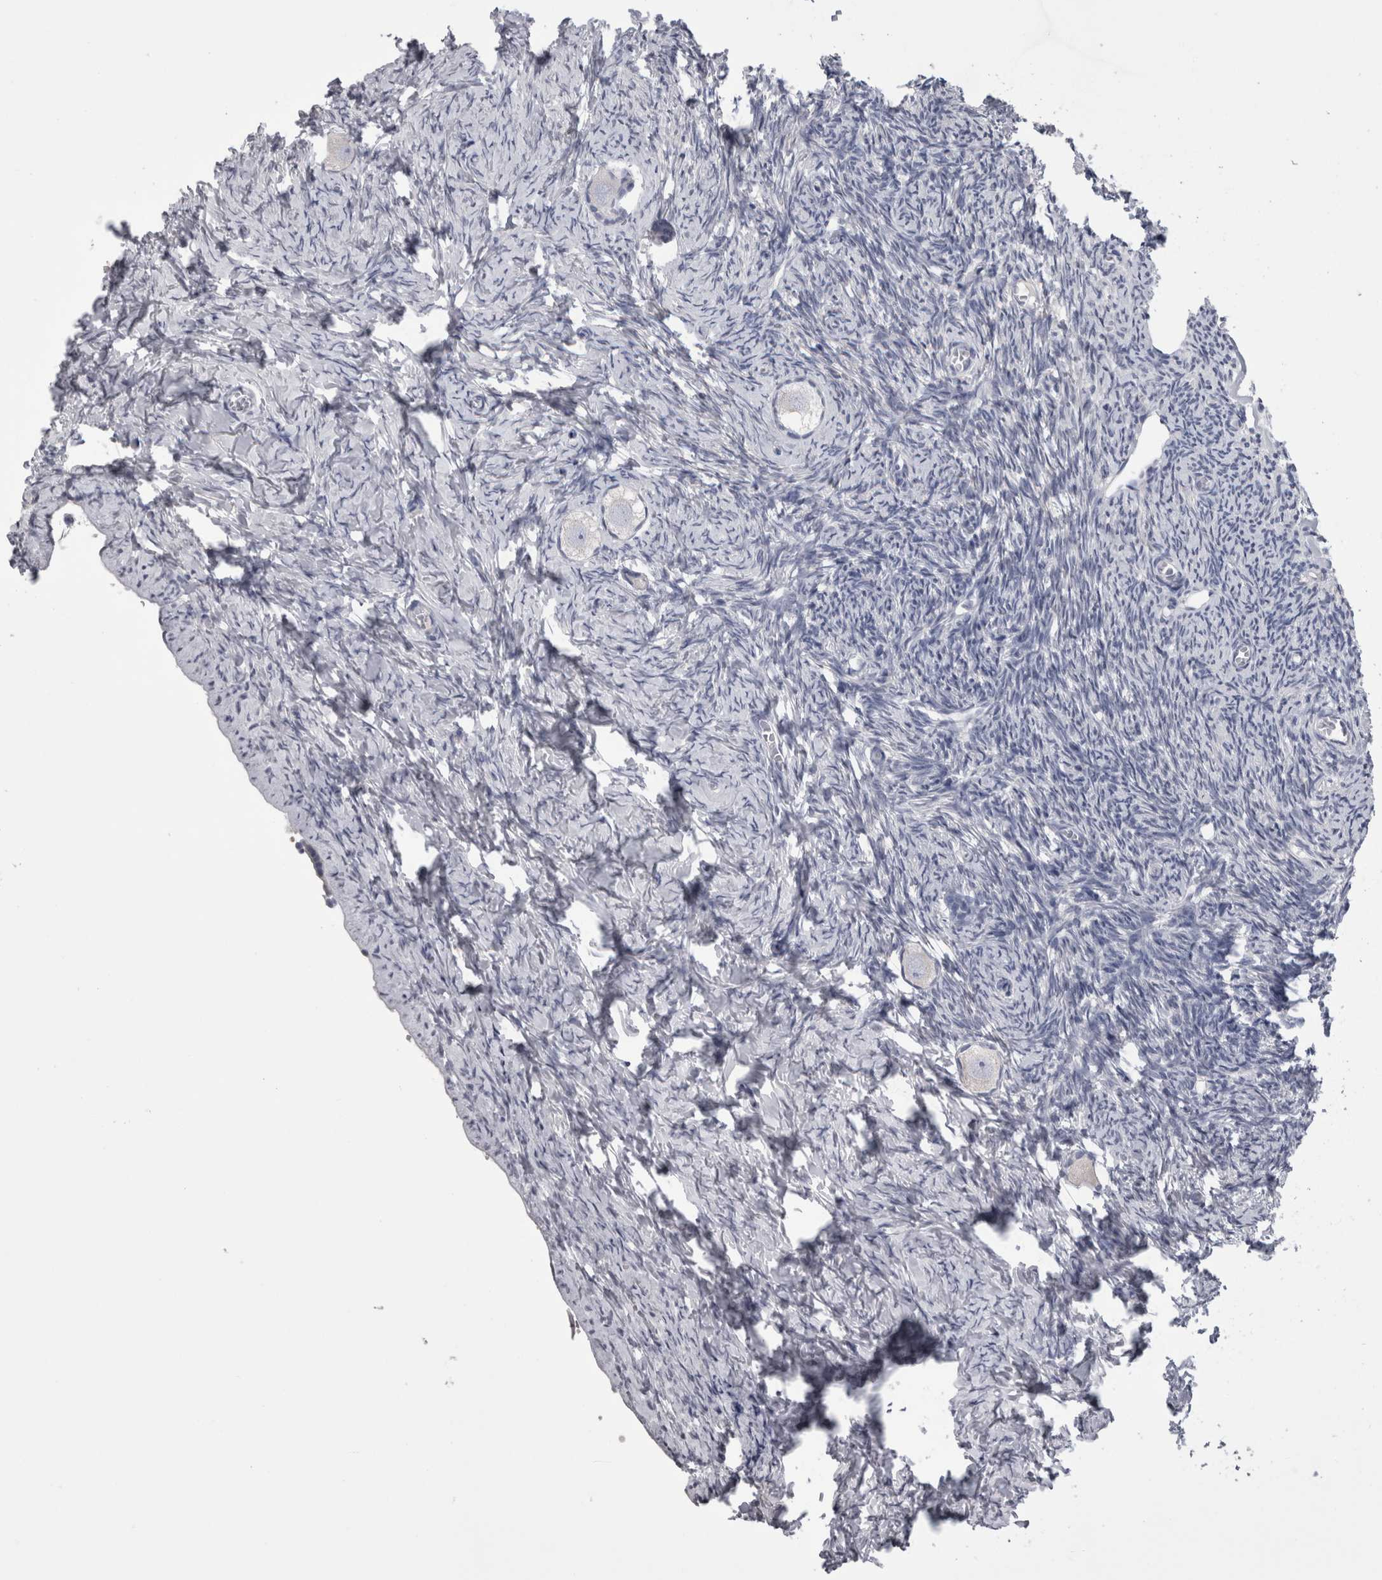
{"staining": {"intensity": "negative", "quantity": "none", "location": "none"}, "tissue": "ovary", "cell_type": "Follicle cells", "image_type": "normal", "snomed": [{"axis": "morphology", "description": "Normal tissue, NOS"}, {"axis": "topography", "description": "Ovary"}], "caption": "Immunohistochemistry micrograph of normal ovary: human ovary stained with DAB (3,3'-diaminobenzidine) exhibits no significant protein staining in follicle cells.", "gene": "AFMID", "patient": {"sex": "female", "age": 27}}